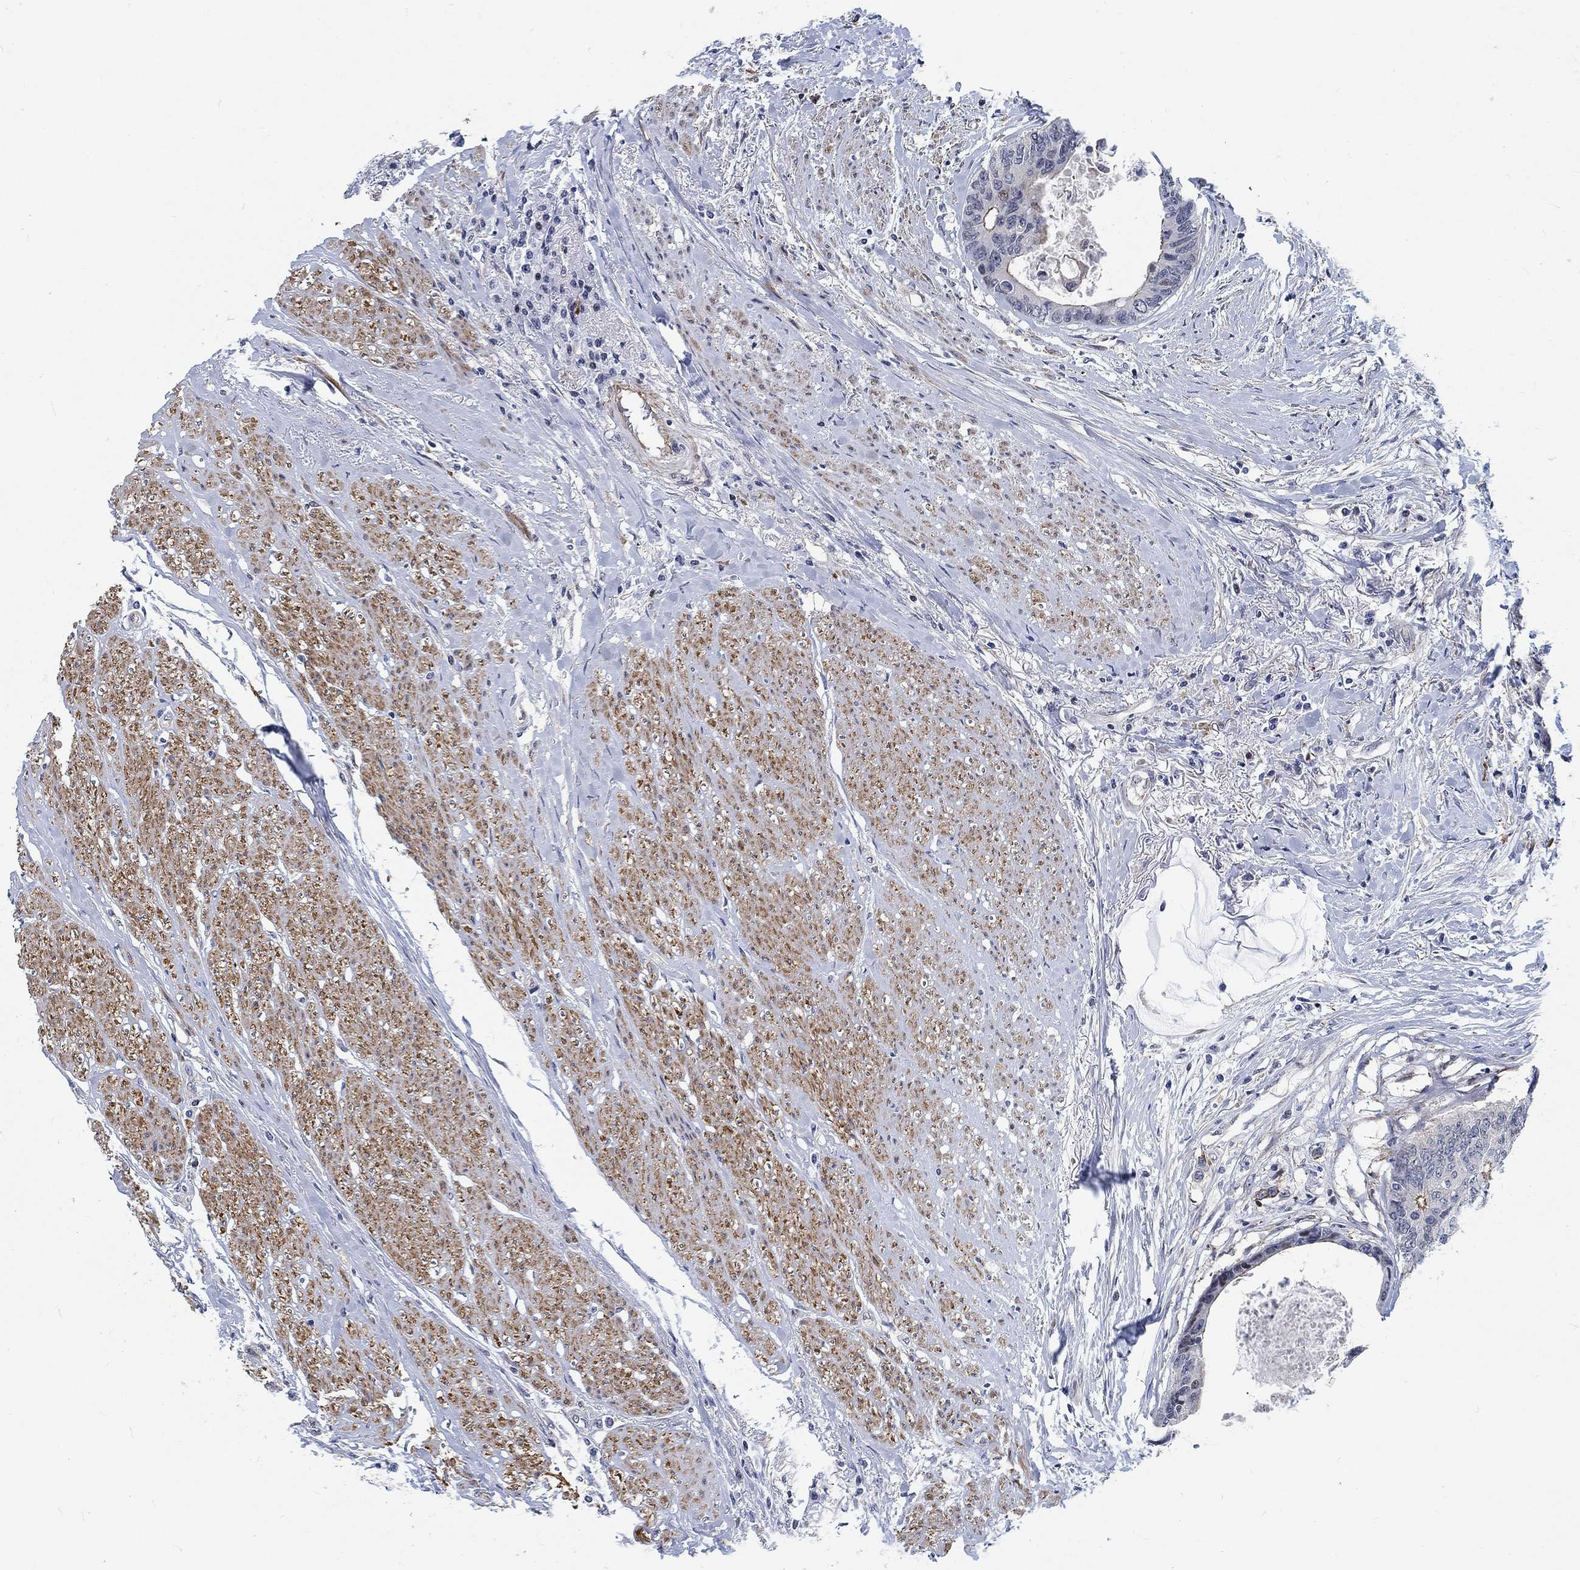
{"staining": {"intensity": "moderate", "quantity": "<25%", "location": "cytoplasmic/membranous"}, "tissue": "colorectal cancer", "cell_type": "Tumor cells", "image_type": "cancer", "snomed": [{"axis": "morphology", "description": "Adenocarcinoma, NOS"}, {"axis": "topography", "description": "Rectum"}], "caption": "Adenocarcinoma (colorectal) was stained to show a protein in brown. There is low levels of moderate cytoplasmic/membranous staining in about <25% of tumor cells. The protein of interest is shown in brown color, while the nuclei are stained blue.", "gene": "KCNH8", "patient": {"sex": "male", "age": 59}}